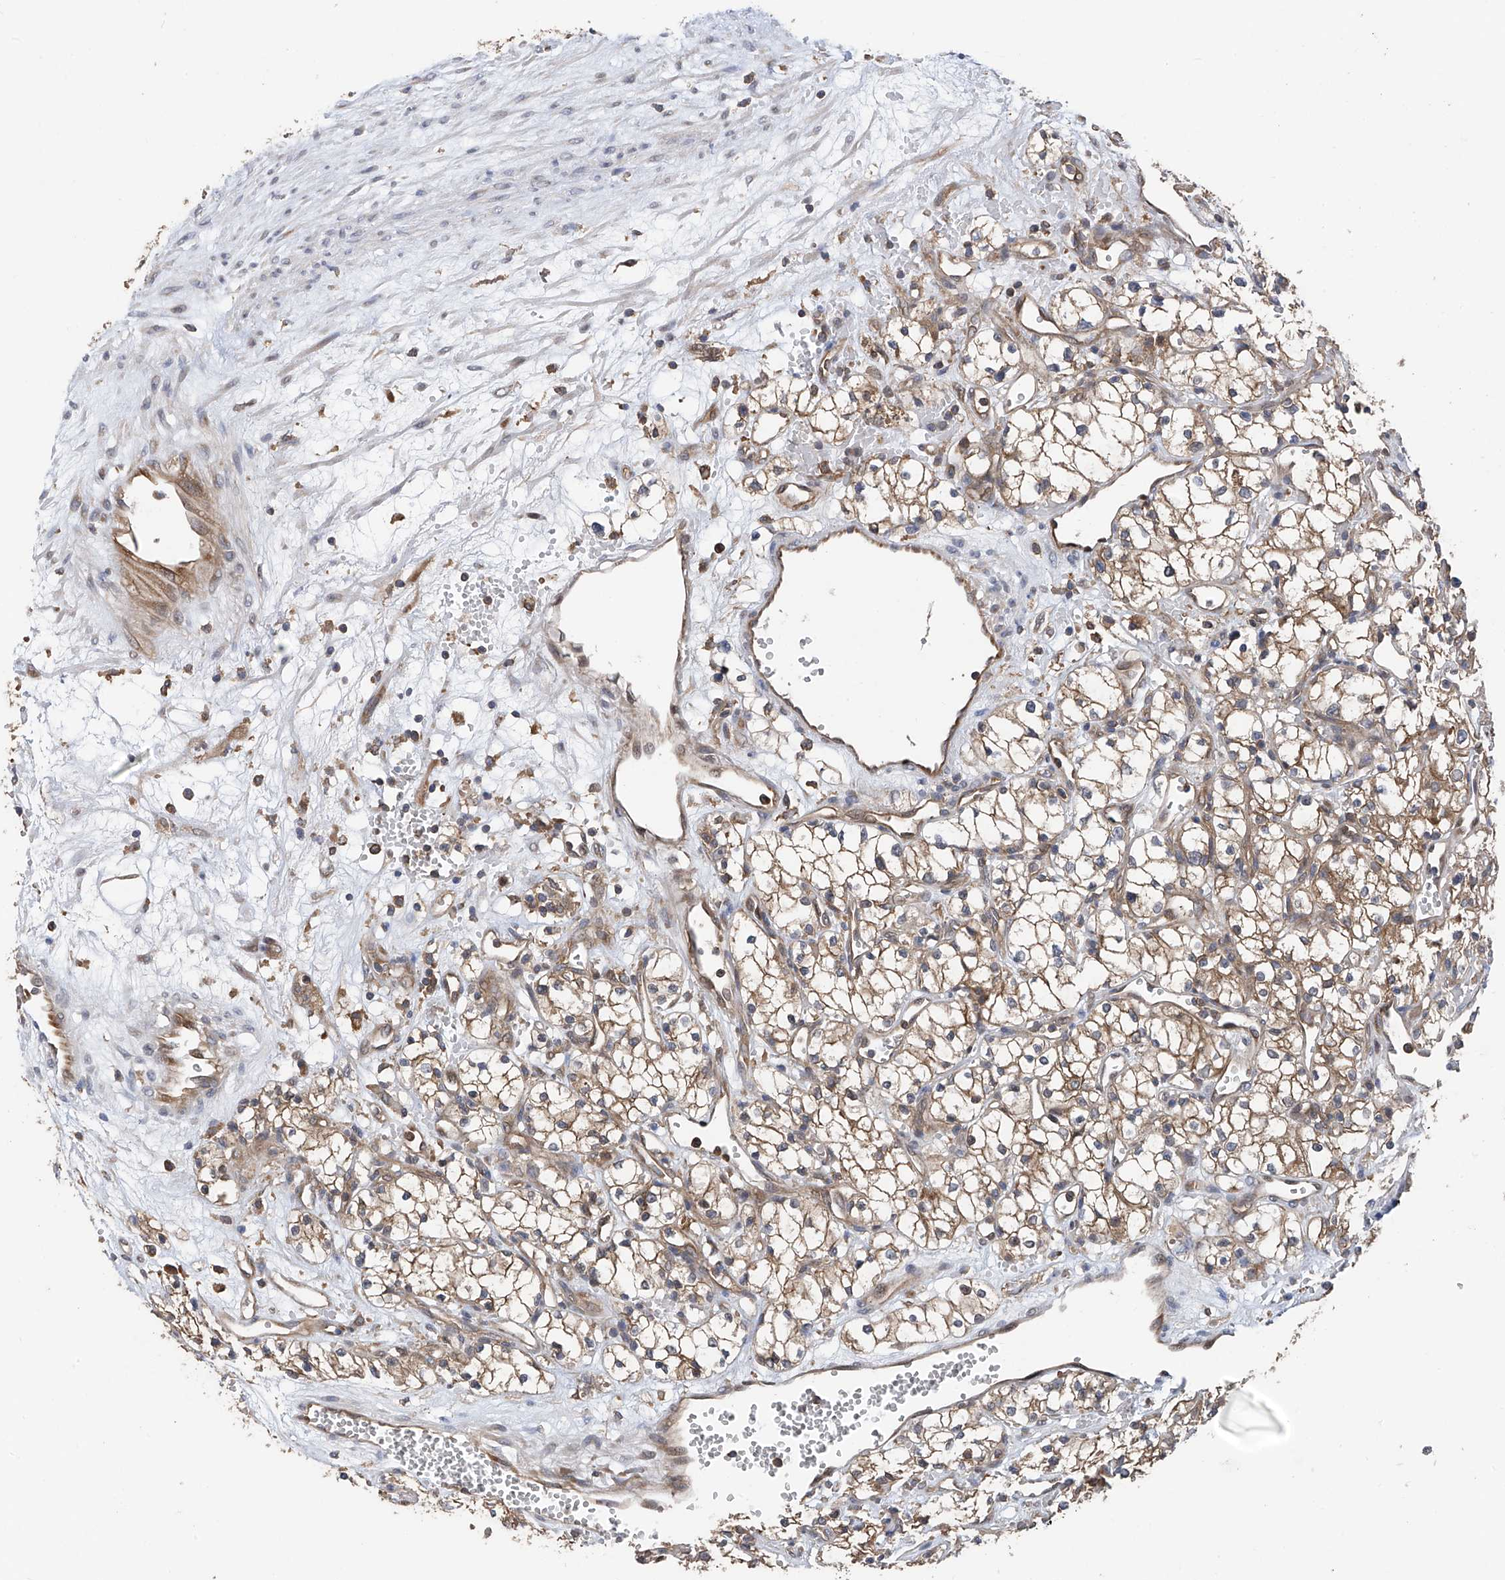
{"staining": {"intensity": "moderate", "quantity": ">75%", "location": "cytoplasmic/membranous"}, "tissue": "renal cancer", "cell_type": "Tumor cells", "image_type": "cancer", "snomed": [{"axis": "morphology", "description": "Adenocarcinoma, NOS"}, {"axis": "topography", "description": "Kidney"}], "caption": "Human renal cancer (adenocarcinoma) stained for a protein (brown) exhibits moderate cytoplasmic/membranous positive expression in about >75% of tumor cells.", "gene": "CHPF", "patient": {"sex": "male", "age": 59}}